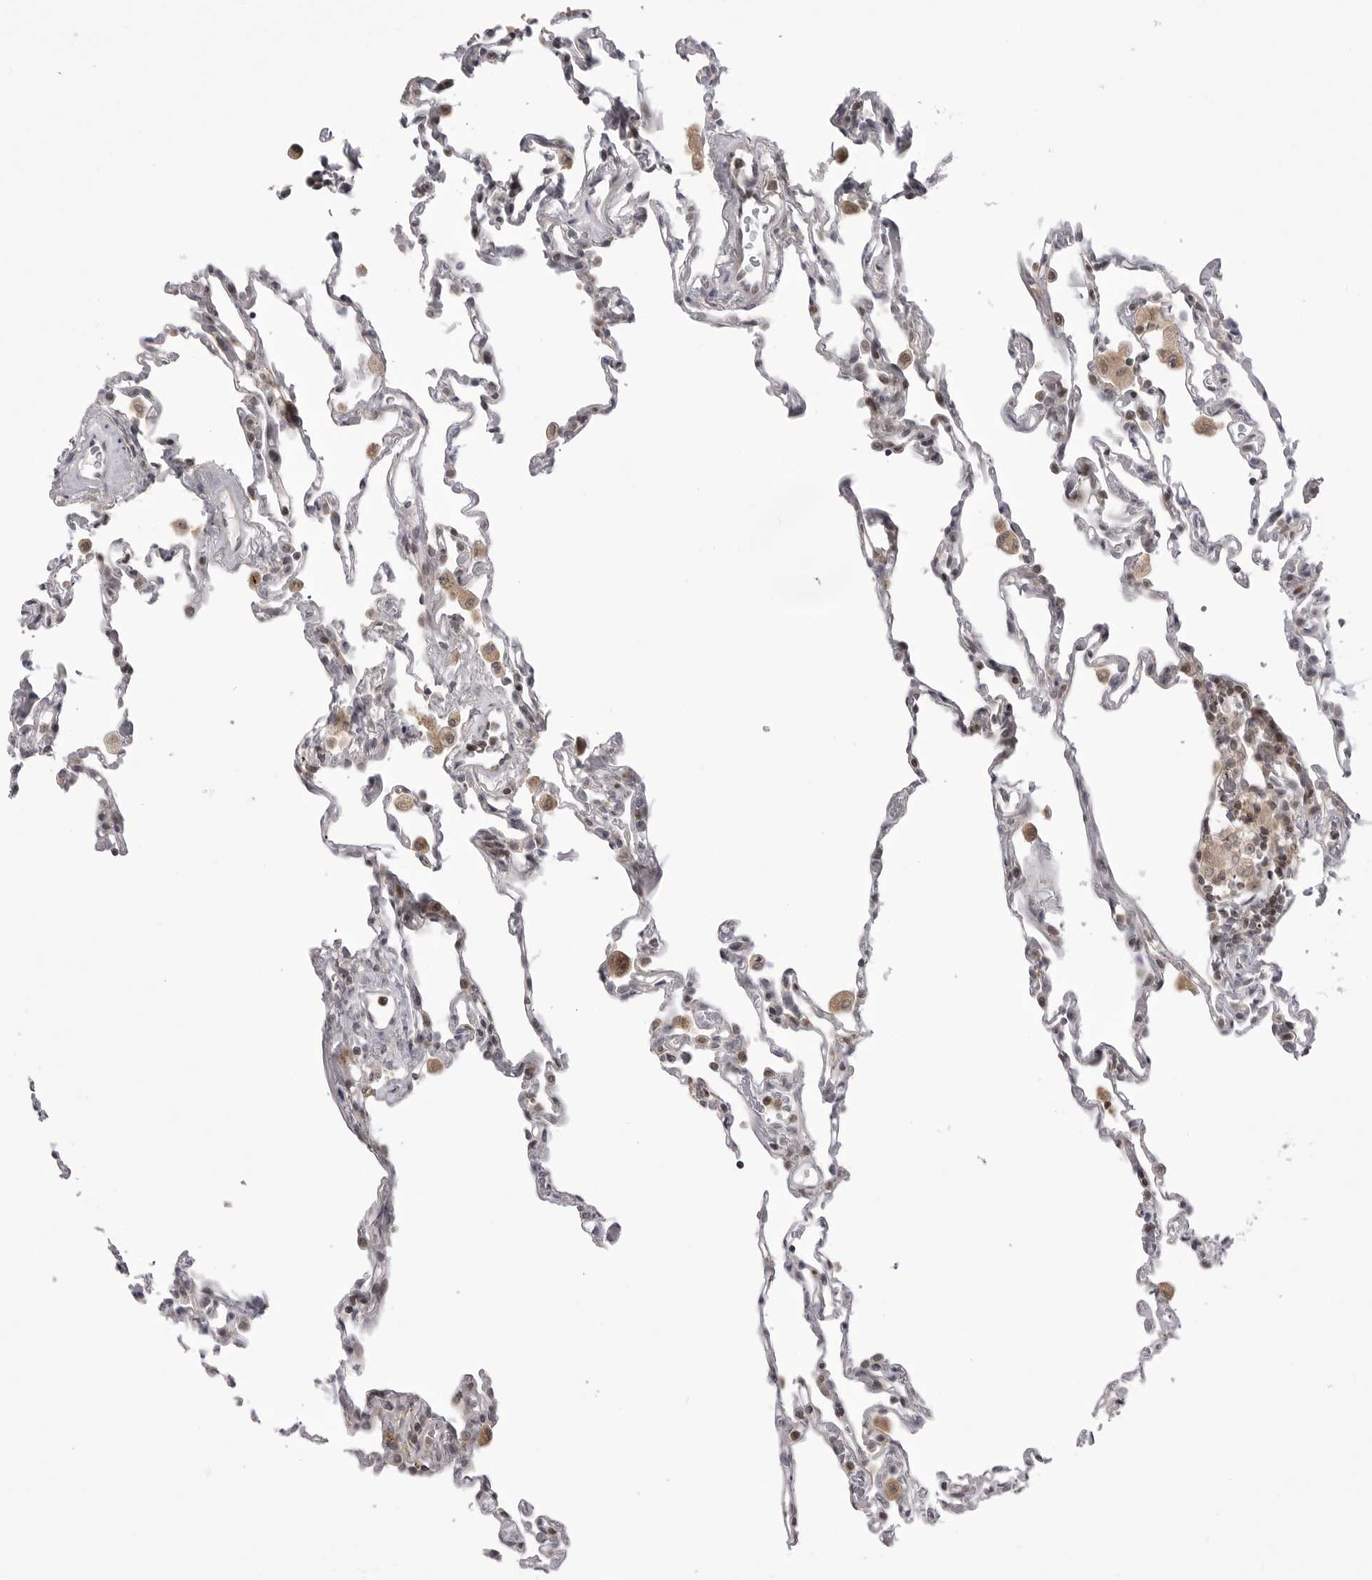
{"staining": {"intensity": "negative", "quantity": "none", "location": "none"}, "tissue": "lung", "cell_type": "Alveolar cells", "image_type": "normal", "snomed": [{"axis": "morphology", "description": "Normal tissue, NOS"}, {"axis": "topography", "description": "Lung"}], "caption": "There is no significant expression in alveolar cells of lung. Brightfield microscopy of immunohistochemistry stained with DAB (3,3'-diaminobenzidine) (brown) and hematoxylin (blue), captured at high magnification.", "gene": "PTK2B", "patient": {"sex": "male", "age": 59}}